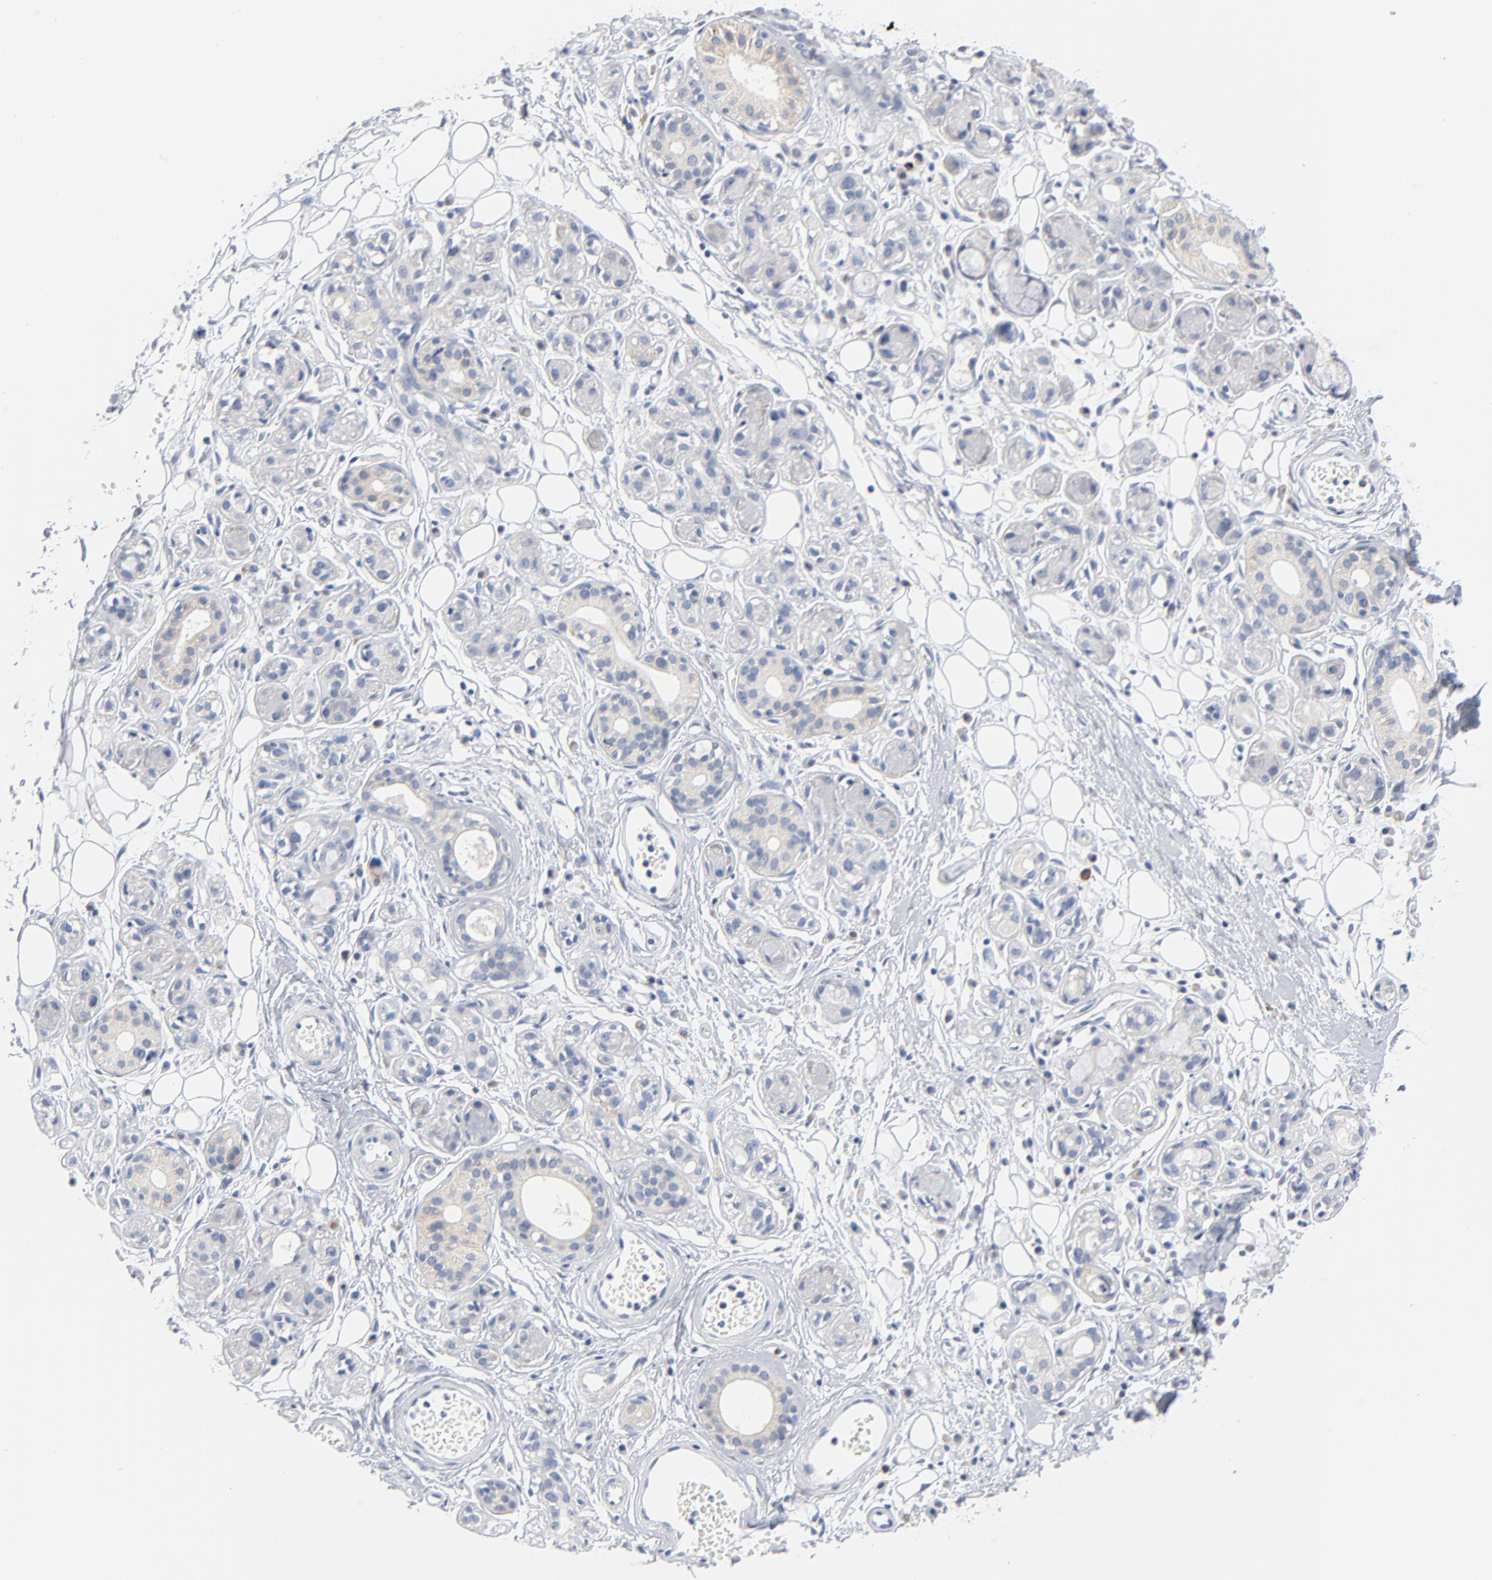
{"staining": {"intensity": "negative", "quantity": "none", "location": "none"}, "tissue": "salivary gland", "cell_type": "Glandular cells", "image_type": "normal", "snomed": [{"axis": "morphology", "description": "Normal tissue, NOS"}, {"axis": "topography", "description": "Salivary gland"}], "caption": "DAB immunohistochemical staining of benign salivary gland displays no significant positivity in glandular cells. (IHC, brightfield microscopy, high magnification).", "gene": "GZMB", "patient": {"sex": "male", "age": 54}}